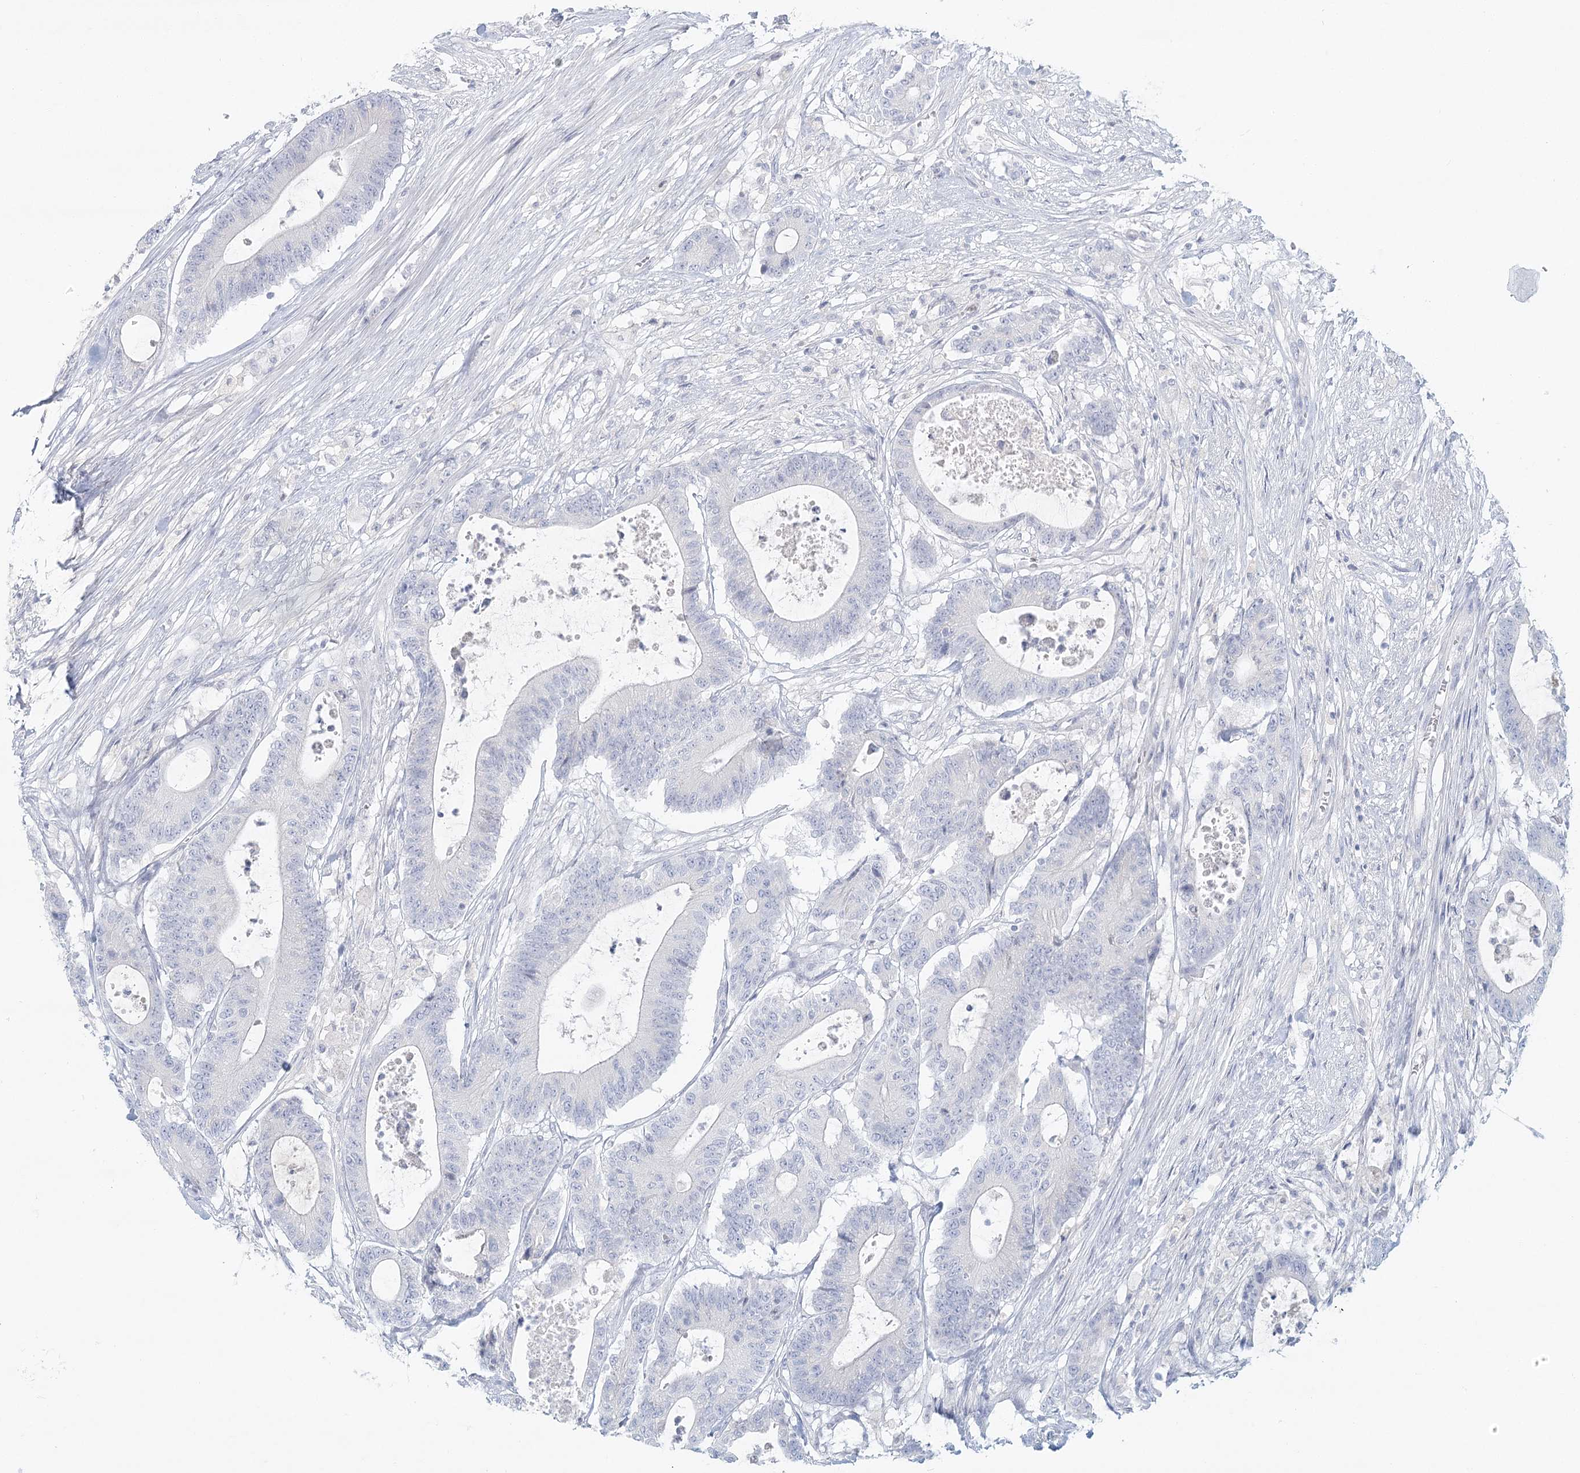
{"staining": {"intensity": "negative", "quantity": "none", "location": "none"}, "tissue": "colorectal cancer", "cell_type": "Tumor cells", "image_type": "cancer", "snomed": [{"axis": "morphology", "description": "Adenocarcinoma, NOS"}, {"axis": "topography", "description": "Colon"}], "caption": "Adenocarcinoma (colorectal) was stained to show a protein in brown. There is no significant staining in tumor cells.", "gene": "DMGDH", "patient": {"sex": "female", "age": 84}}